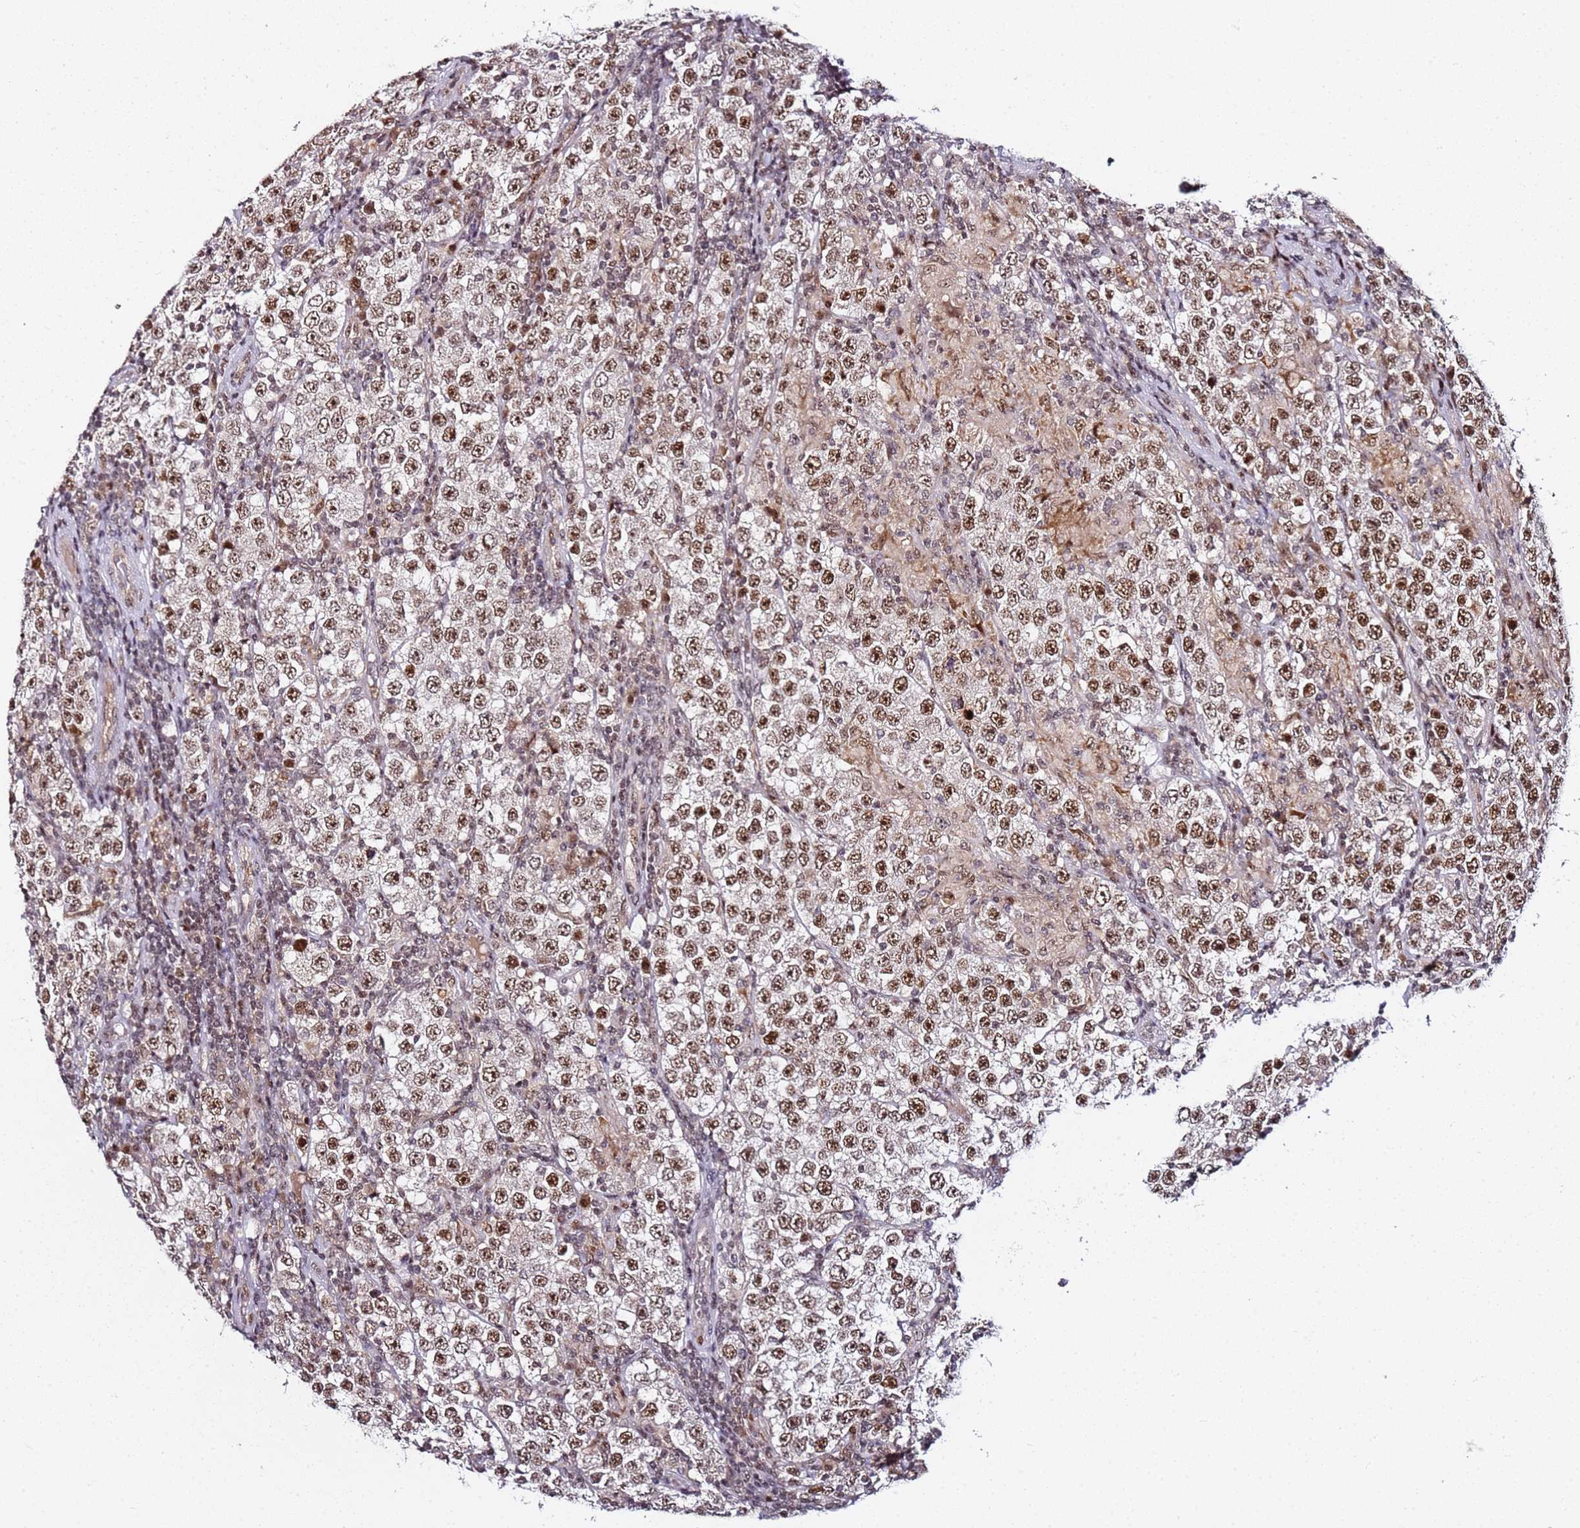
{"staining": {"intensity": "moderate", "quantity": ">75%", "location": "nuclear"}, "tissue": "testis cancer", "cell_type": "Tumor cells", "image_type": "cancer", "snomed": [{"axis": "morphology", "description": "Normal tissue, NOS"}, {"axis": "morphology", "description": "Urothelial carcinoma, High grade"}, {"axis": "morphology", "description": "Seminoma, NOS"}, {"axis": "morphology", "description": "Carcinoma, Embryonal, NOS"}, {"axis": "topography", "description": "Urinary bladder"}, {"axis": "topography", "description": "Testis"}], "caption": "A histopathology image showing moderate nuclear staining in about >75% of tumor cells in testis cancer (urothelial carcinoma (high-grade)), as visualized by brown immunohistochemical staining.", "gene": "FCF1", "patient": {"sex": "male", "age": 41}}